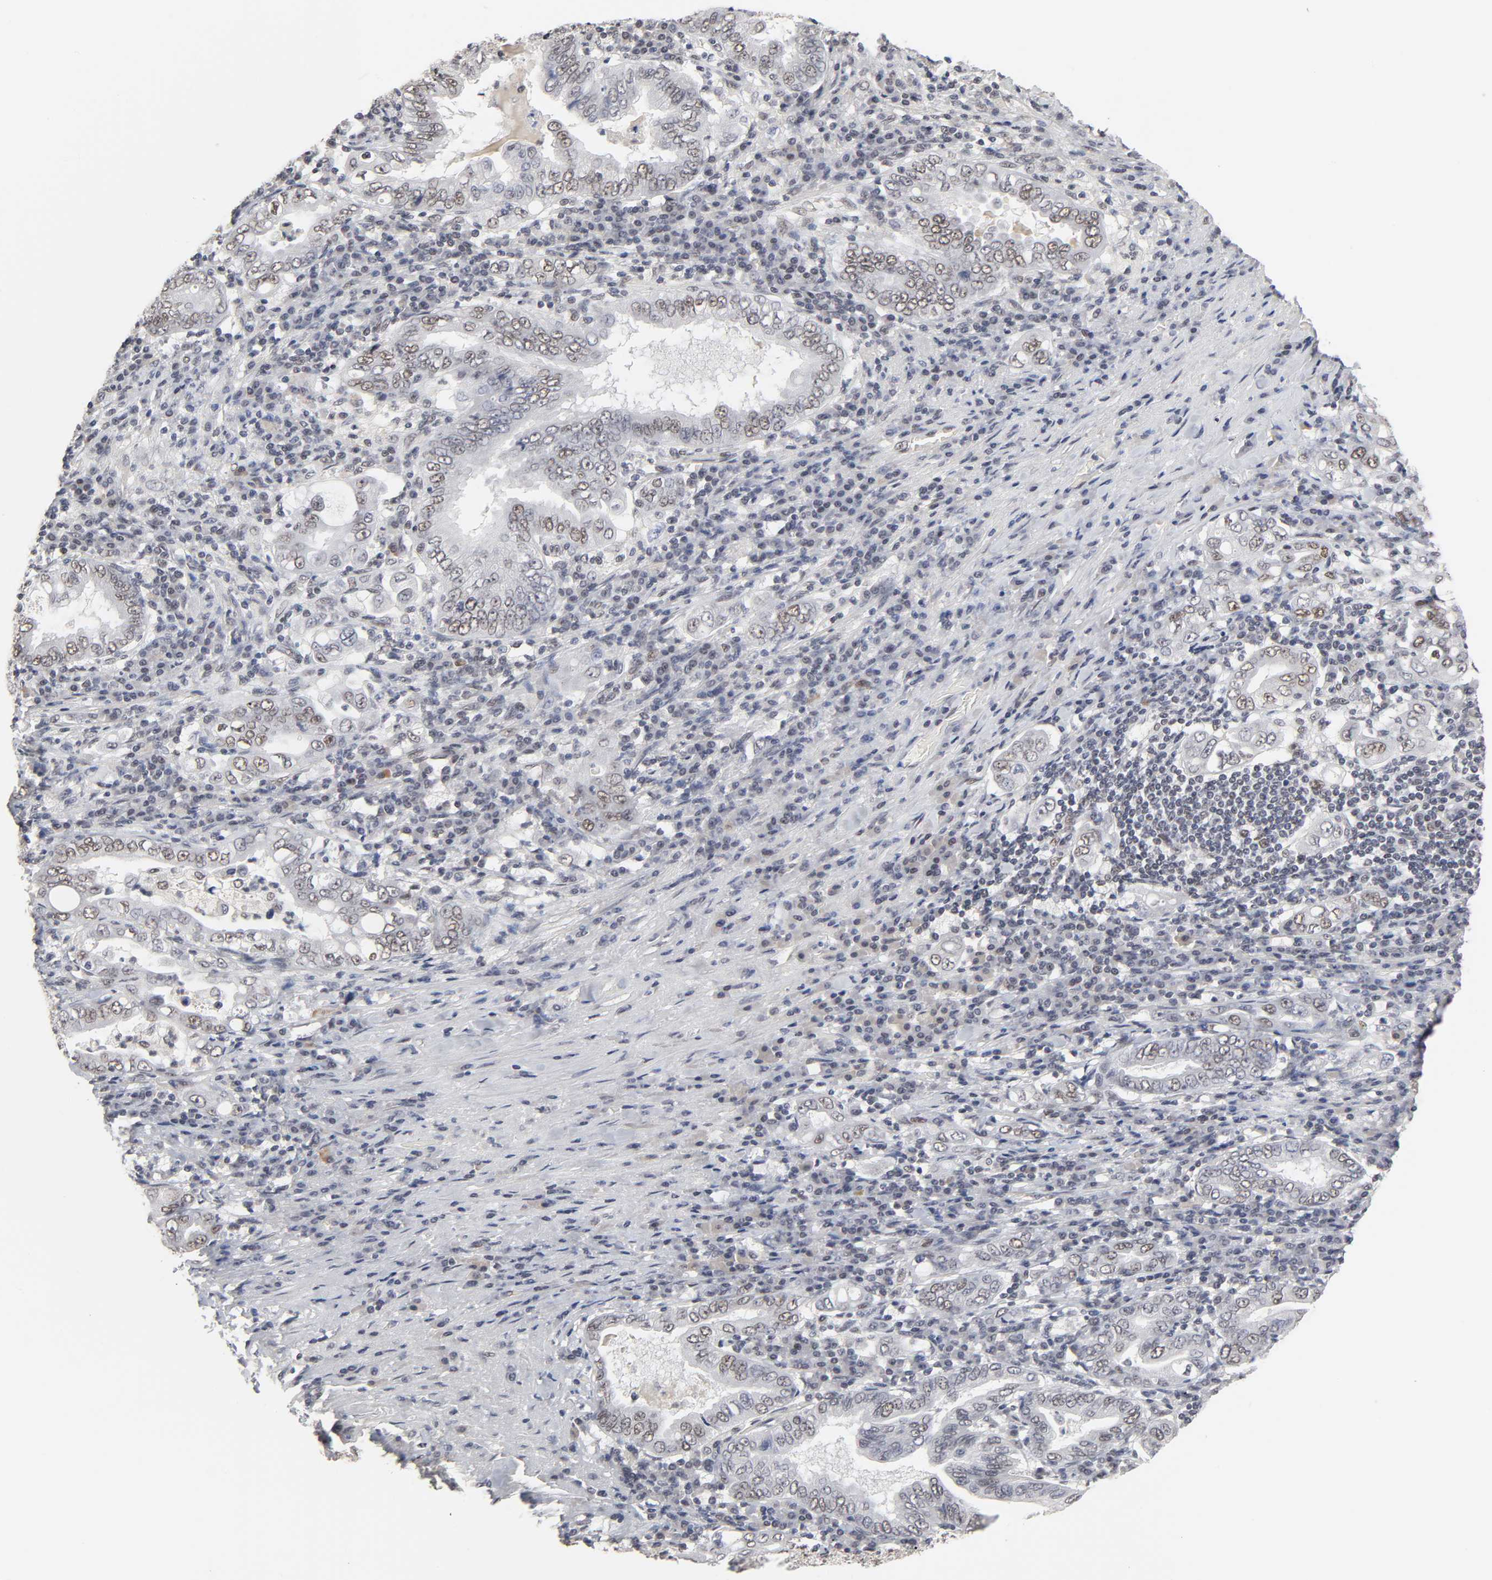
{"staining": {"intensity": "weak", "quantity": ">75%", "location": "nuclear"}, "tissue": "stomach cancer", "cell_type": "Tumor cells", "image_type": "cancer", "snomed": [{"axis": "morphology", "description": "Normal tissue, NOS"}, {"axis": "morphology", "description": "Adenocarcinoma, NOS"}, {"axis": "topography", "description": "Esophagus"}, {"axis": "topography", "description": "Stomach, upper"}, {"axis": "topography", "description": "Peripheral nerve tissue"}], "caption": "Stomach cancer (adenocarcinoma) was stained to show a protein in brown. There is low levels of weak nuclear expression in approximately >75% of tumor cells.", "gene": "TRIM33", "patient": {"sex": "male", "age": 62}}